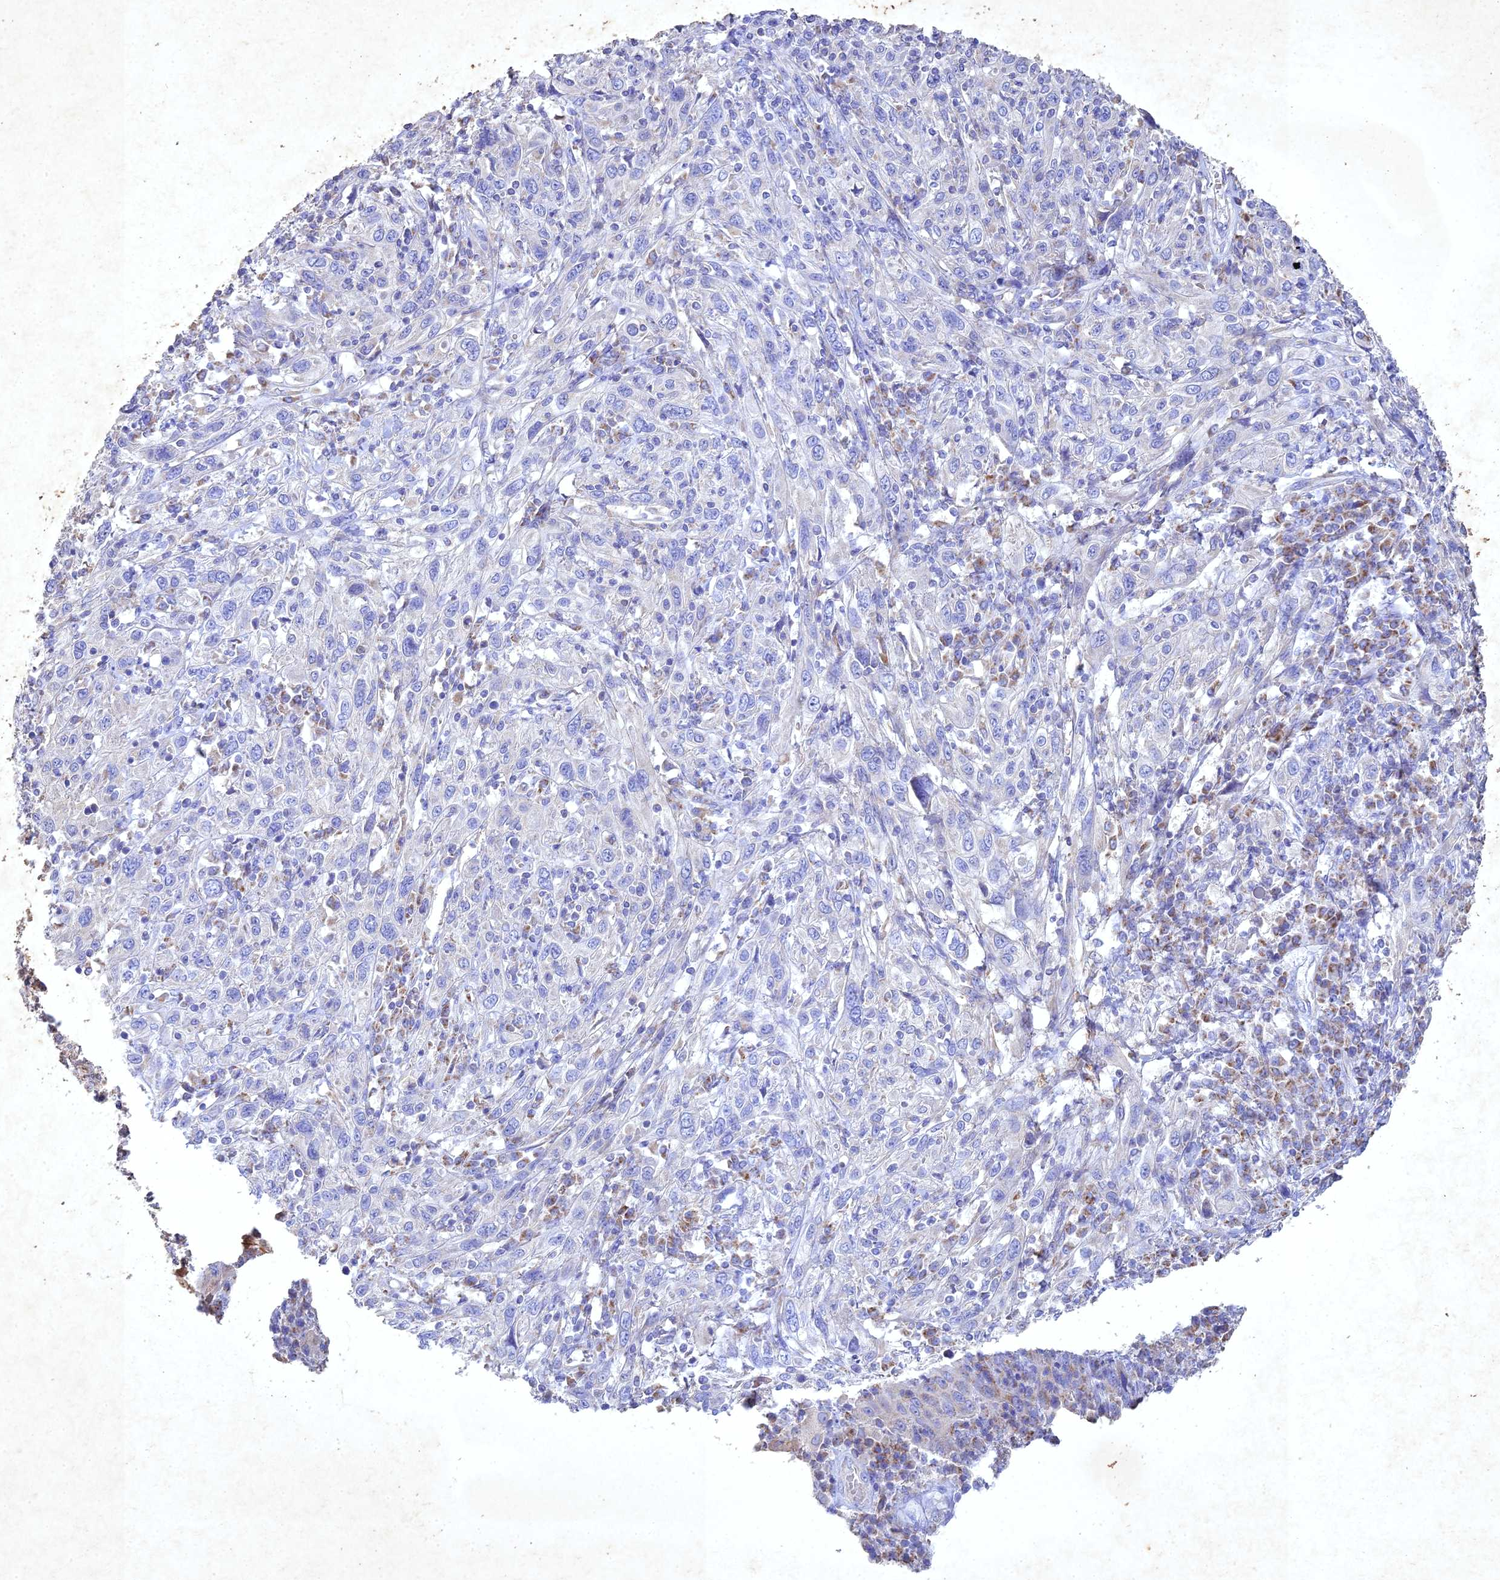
{"staining": {"intensity": "negative", "quantity": "none", "location": "none"}, "tissue": "cervical cancer", "cell_type": "Tumor cells", "image_type": "cancer", "snomed": [{"axis": "morphology", "description": "Squamous cell carcinoma, NOS"}, {"axis": "topography", "description": "Cervix"}], "caption": "Protein analysis of squamous cell carcinoma (cervical) reveals no significant positivity in tumor cells.", "gene": "NDUFV1", "patient": {"sex": "female", "age": 46}}